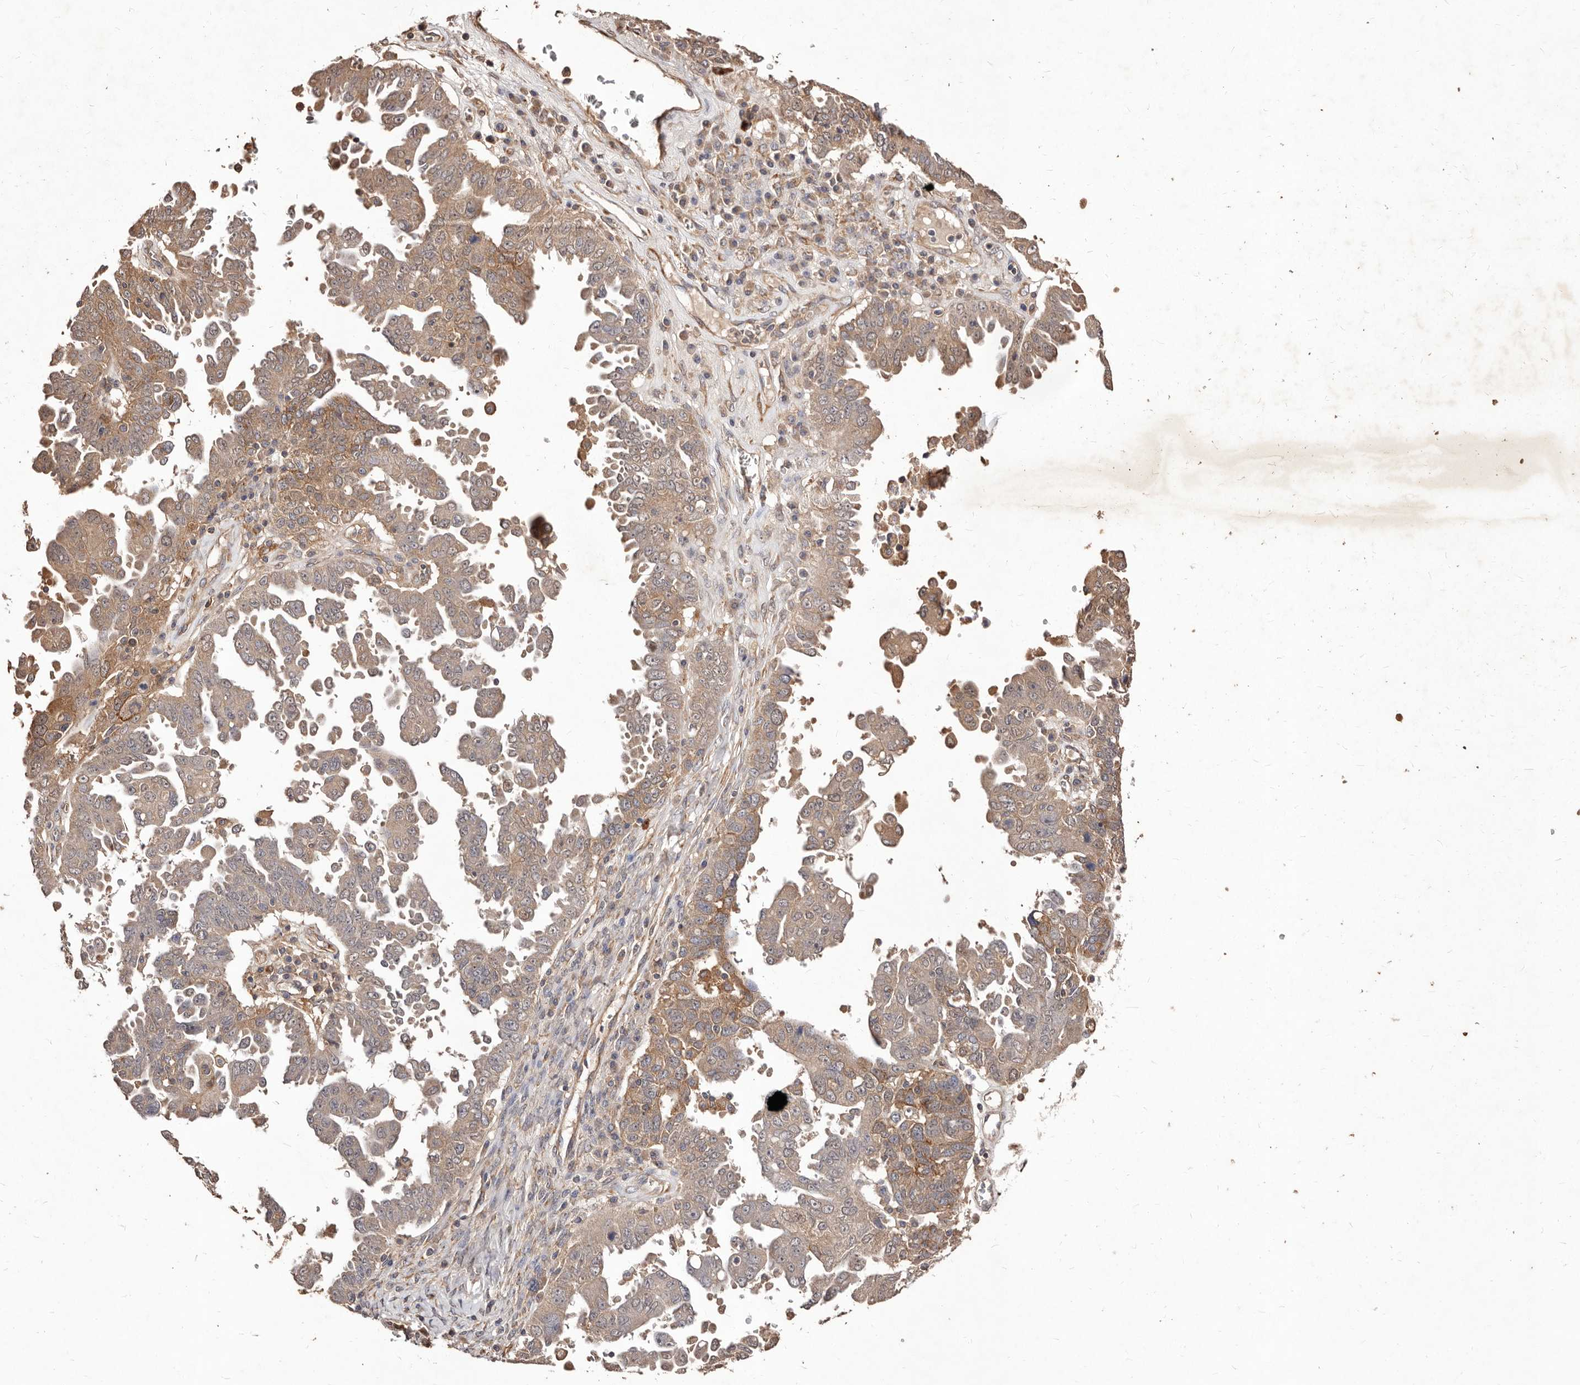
{"staining": {"intensity": "weak", "quantity": ">75%", "location": "cytoplasmic/membranous"}, "tissue": "ovarian cancer", "cell_type": "Tumor cells", "image_type": "cancer", "snomed": [{"axis": "morphology", "description": "Carcinoma, endometroid"}, {"axis": "topography", "description": "Ovary"}], "caption": "Ovarian cancer tissue displays weak cytoplasmic/membranous staining in about >75% of tumor cells", "gene": "CCL14", "patient": {"sex": "female", "age": 62}}